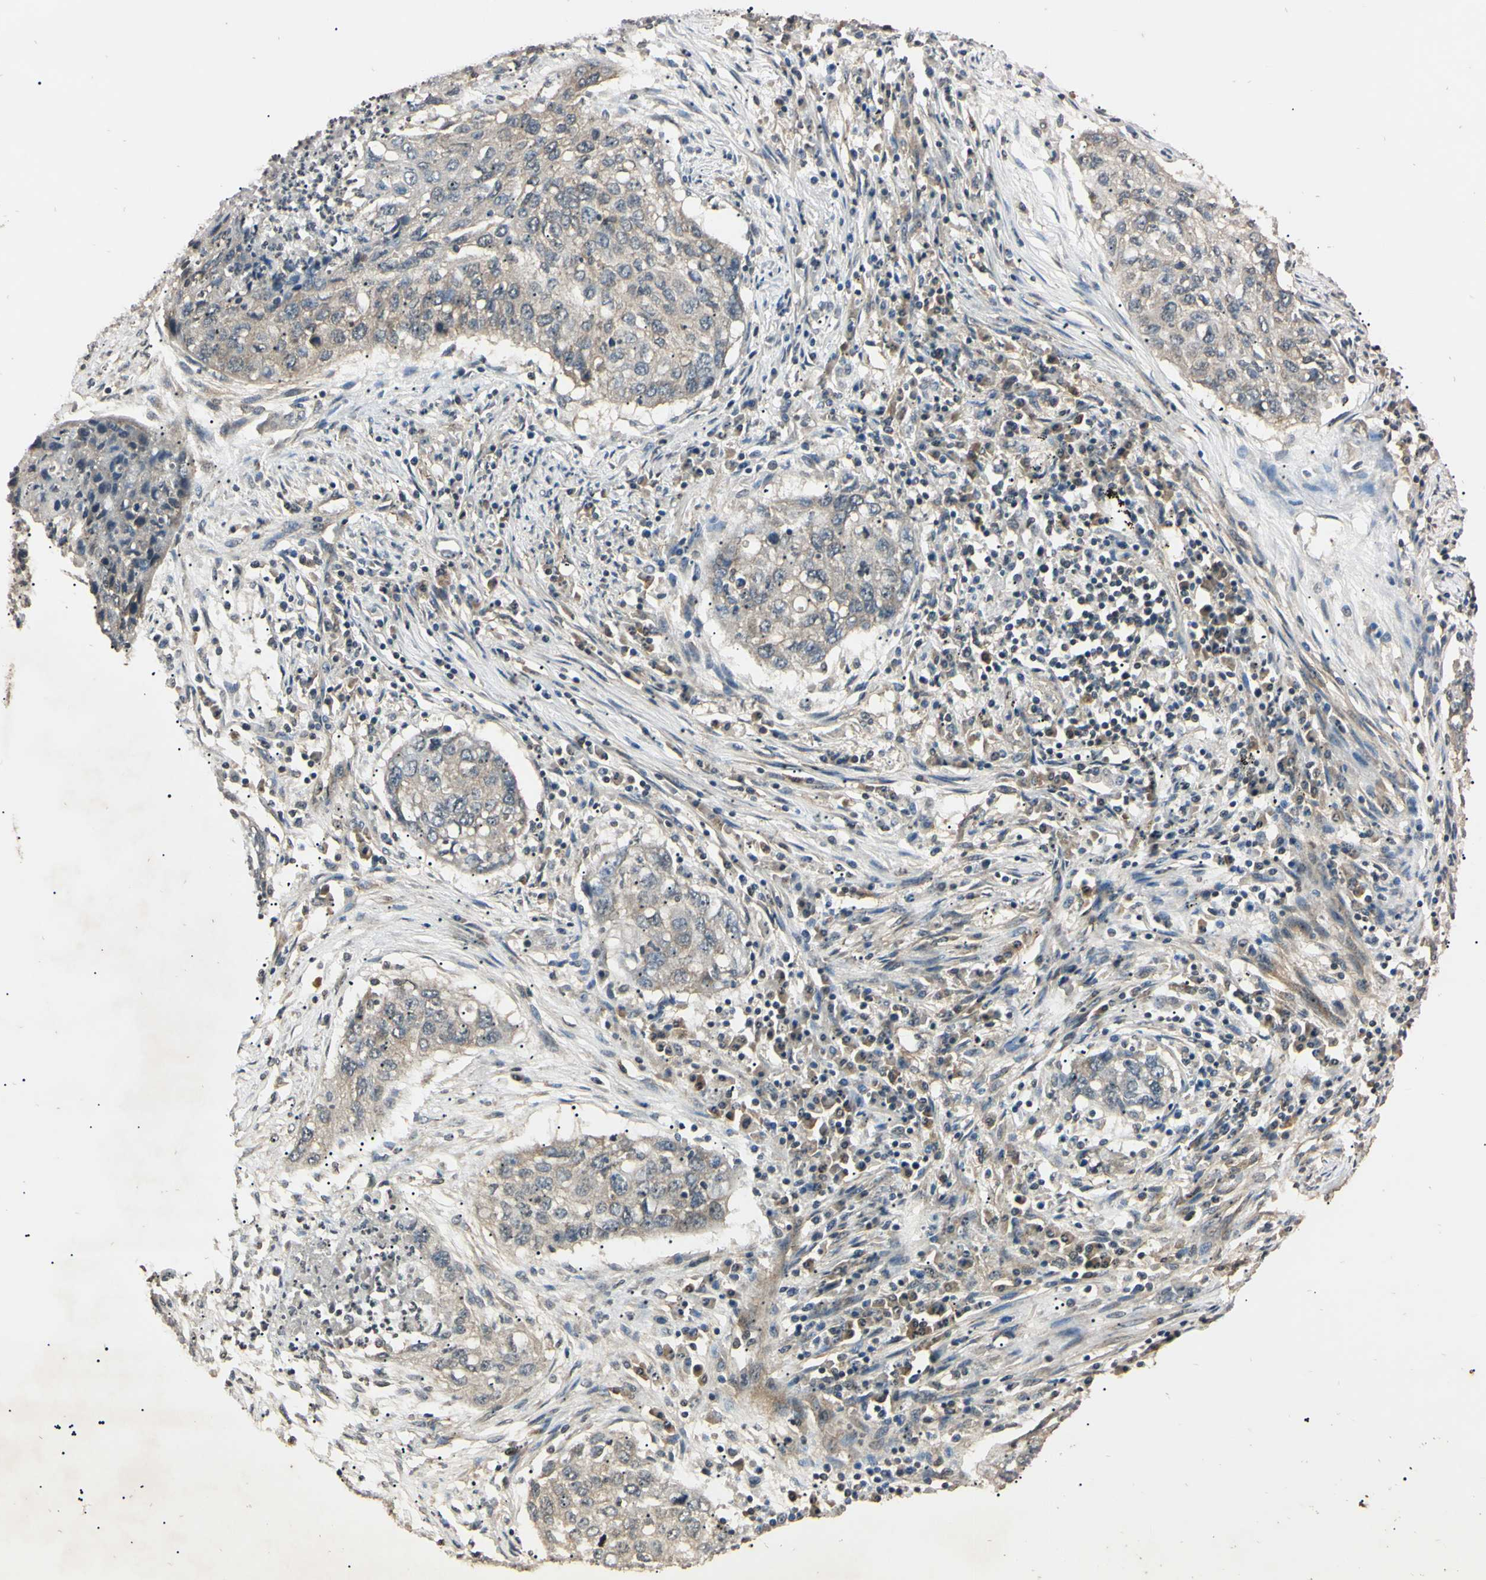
{"staining": {"intensity": "weak", "quantity": "<25%", "location": "cytoplasmic/membranous"}, "tissue": "lung cancer", "cell_type": "Tumor cells", "image_type": "cancer", "snomed": [{"axis": "morphology", "description": "Squamous cell carcinoma, NOS"}, {"axis": "topography", "description": "Lung"}], "caption": "Lung squamous cell carcinoma stained for a protein using IHC shows no expression tumor cells.", "gene": "EPN1", "patient": {"sex": "female", "age": 63}}